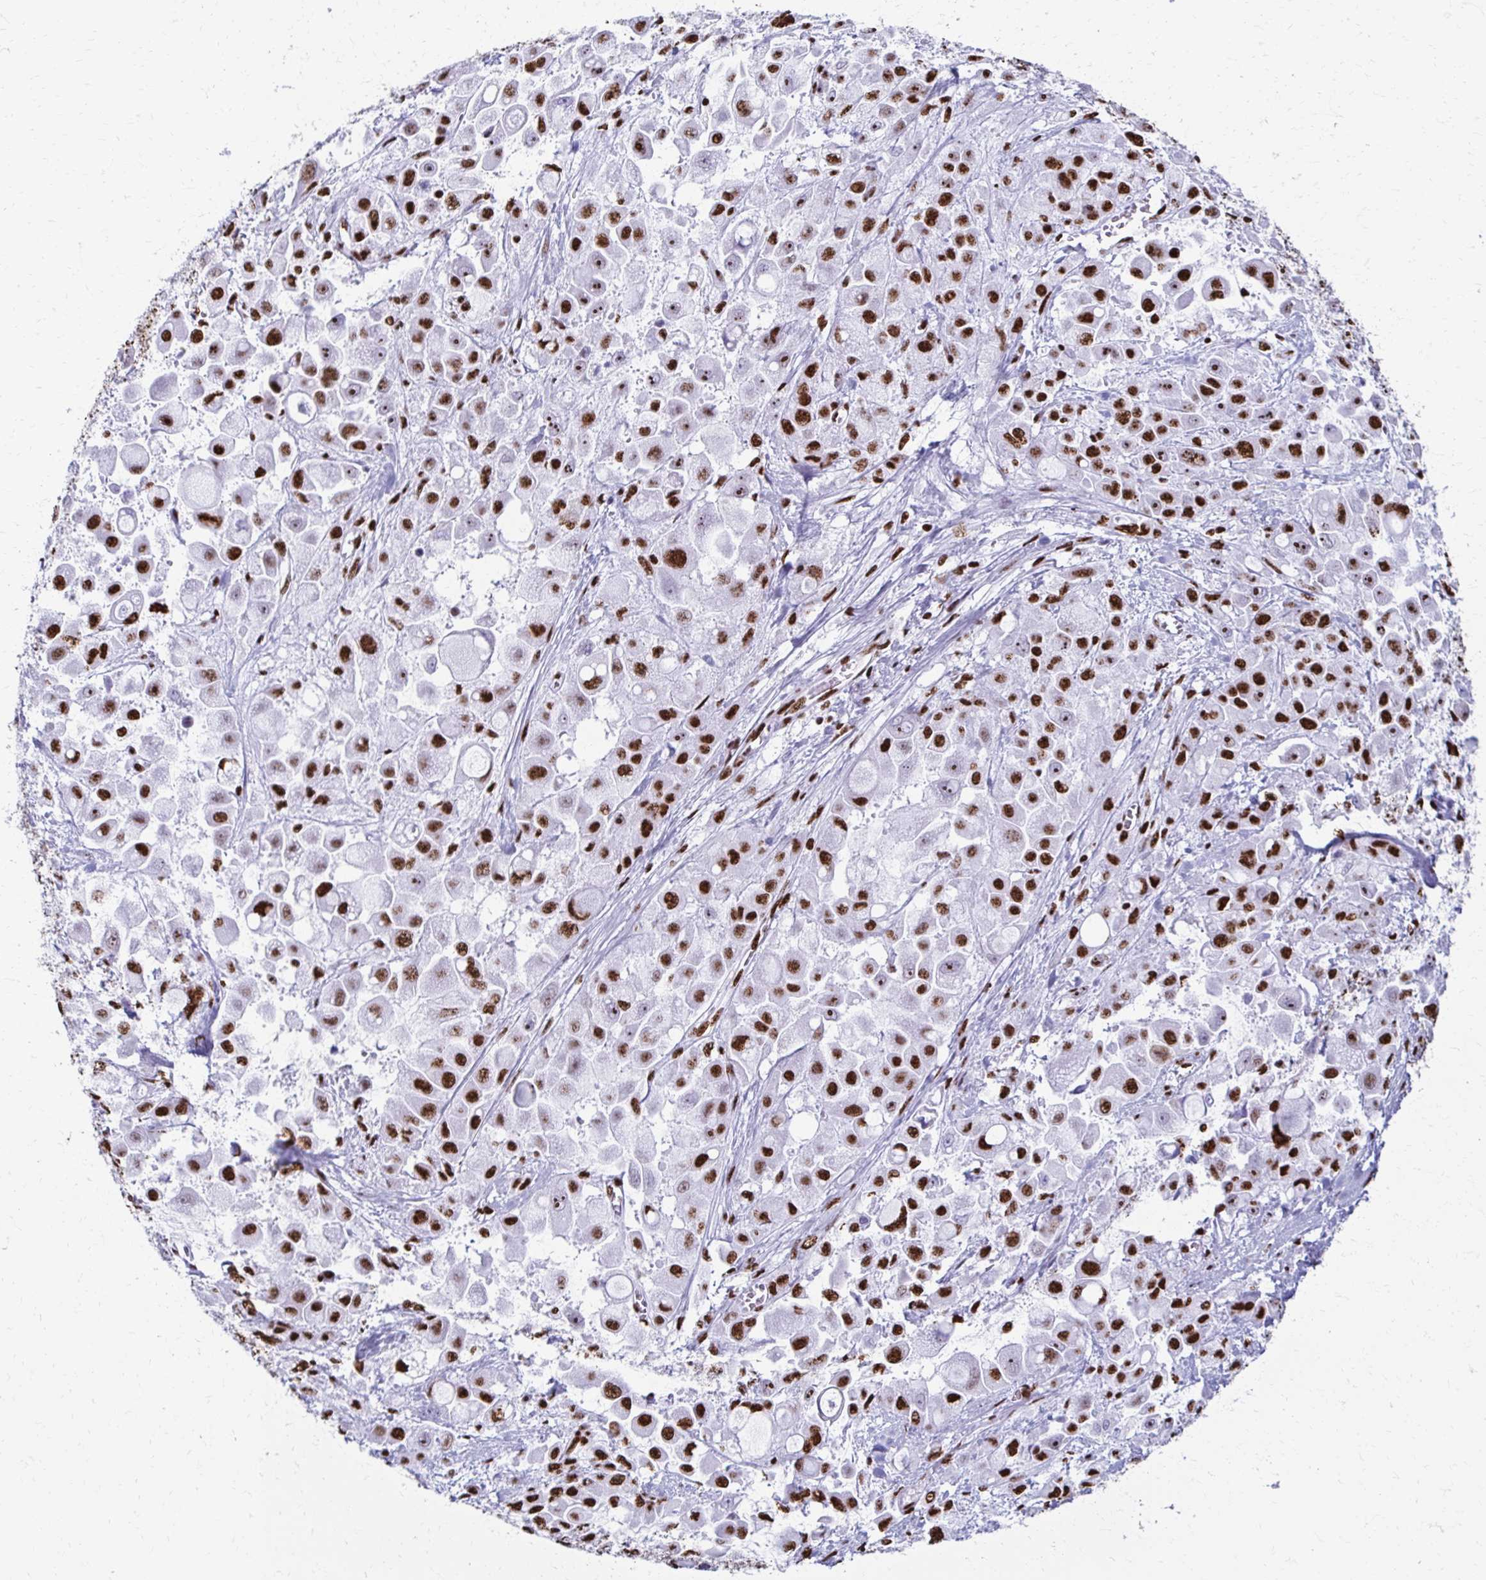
{"staining": {"intensity": "strong", "quantity": ">75%", "location": "nuclear"}, "tissue": "stomach cancer", "cell_type": "Tumor cells", "image_type": "cancer", "snomed": [{"axis": "morphology", "description": "Adenocarcinoma, NOS"}, {"axis": "topography", "description": "Stomach"}], "caption": "A high amount of strong nuclear positivity is present in about >75% of tumor cells in adenocarcinoma (stomach) tissue.", "gene": "NONO", "patient": {"sex": "female", "age": 76}}